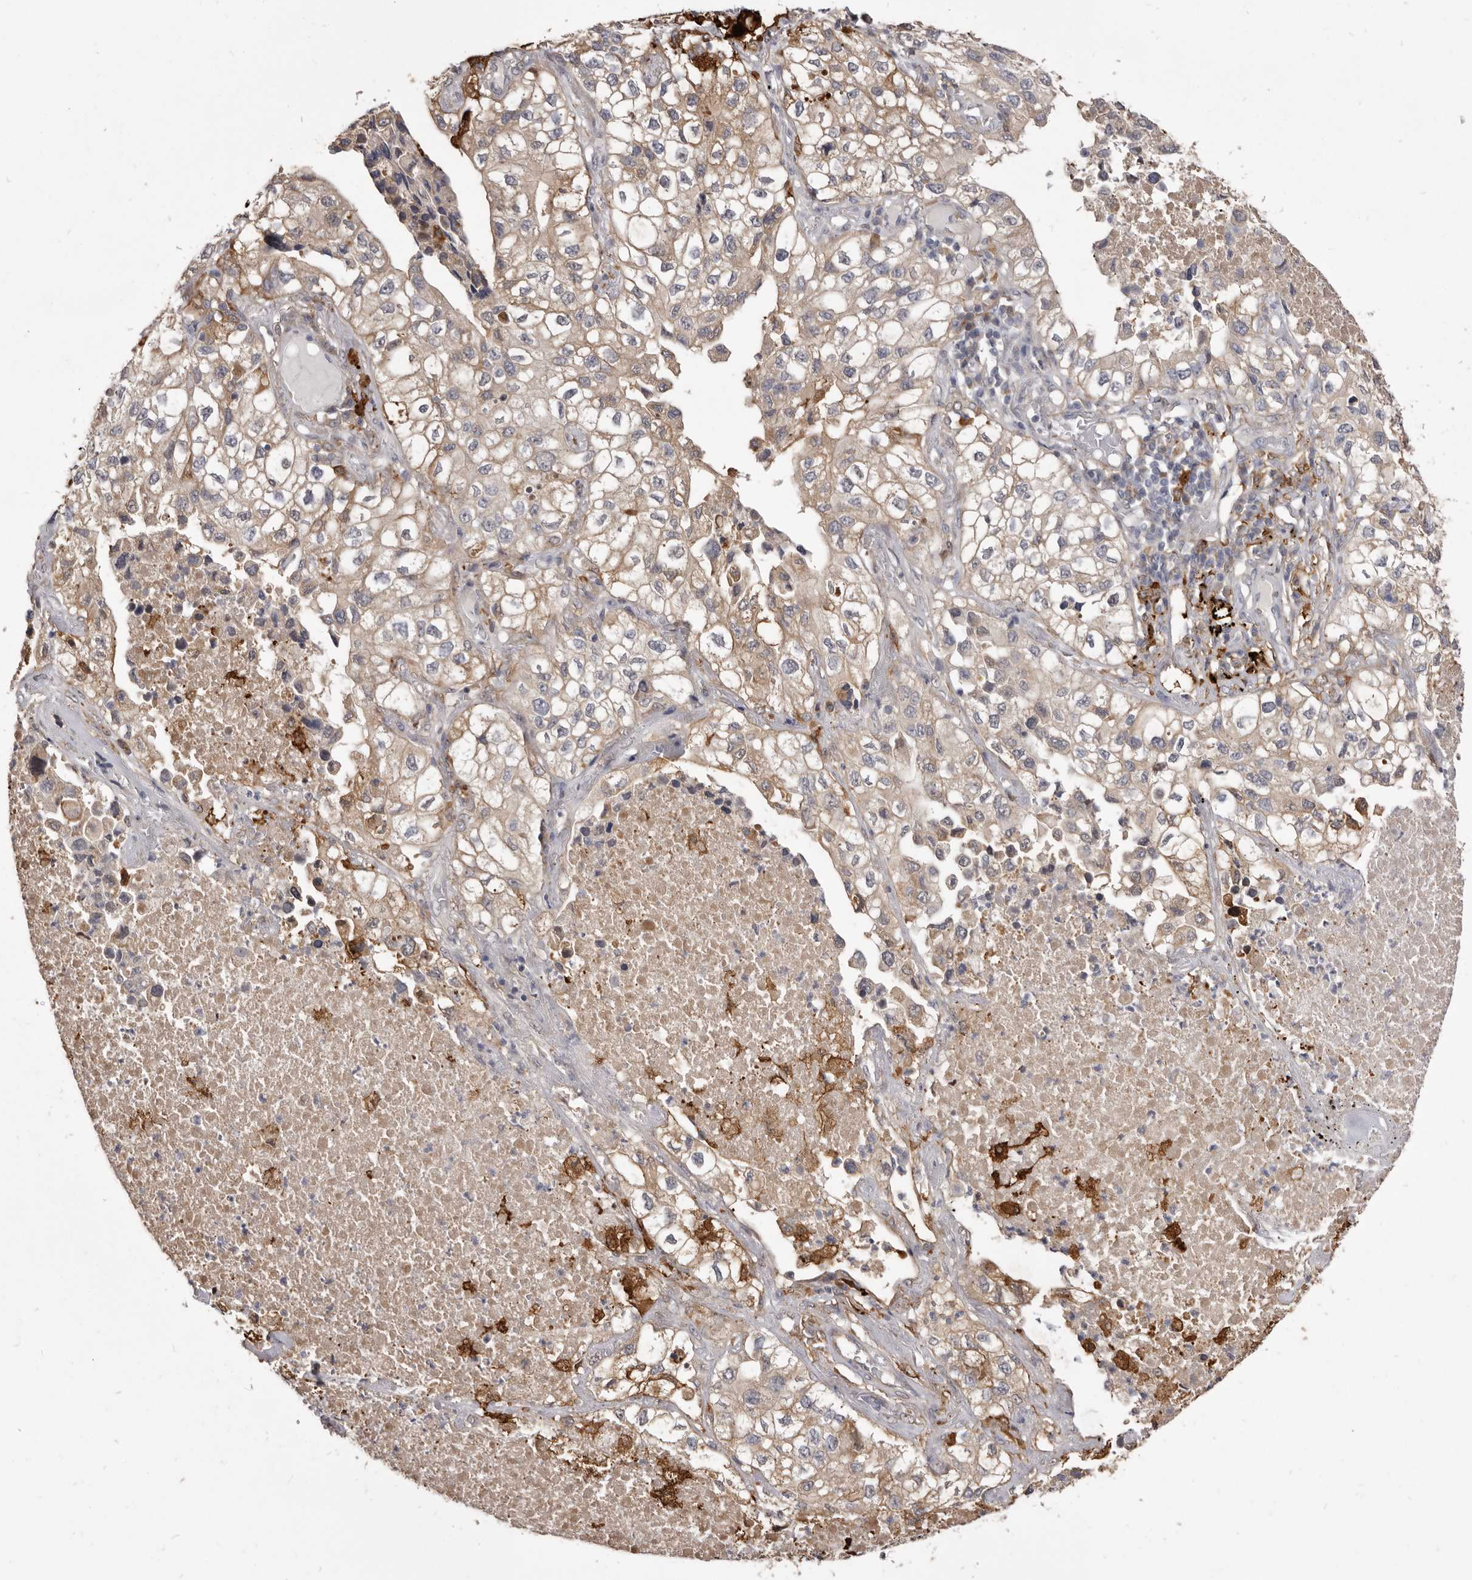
{"staining": {"intensity": "weak", "quantity": ">75%", "location": "cytoplasmic/membranous"}, "tissue": "lung cancer", "cell_type": "Tumor cells", "image_type": "cancer", "snomed": [{"axis": "morphology", "description": "Adenocarcinoma, NOS"}, {"axis": "topography", "description": "Lung"}], "caption": "A low amount of weak cytoplasmic/membranous positivity is appreciated in approximately >75% of tumor cells in lung adenocarcinoma tissue.", "gene": "VPS45", "patient": {"sex": "male", "age": 63}}